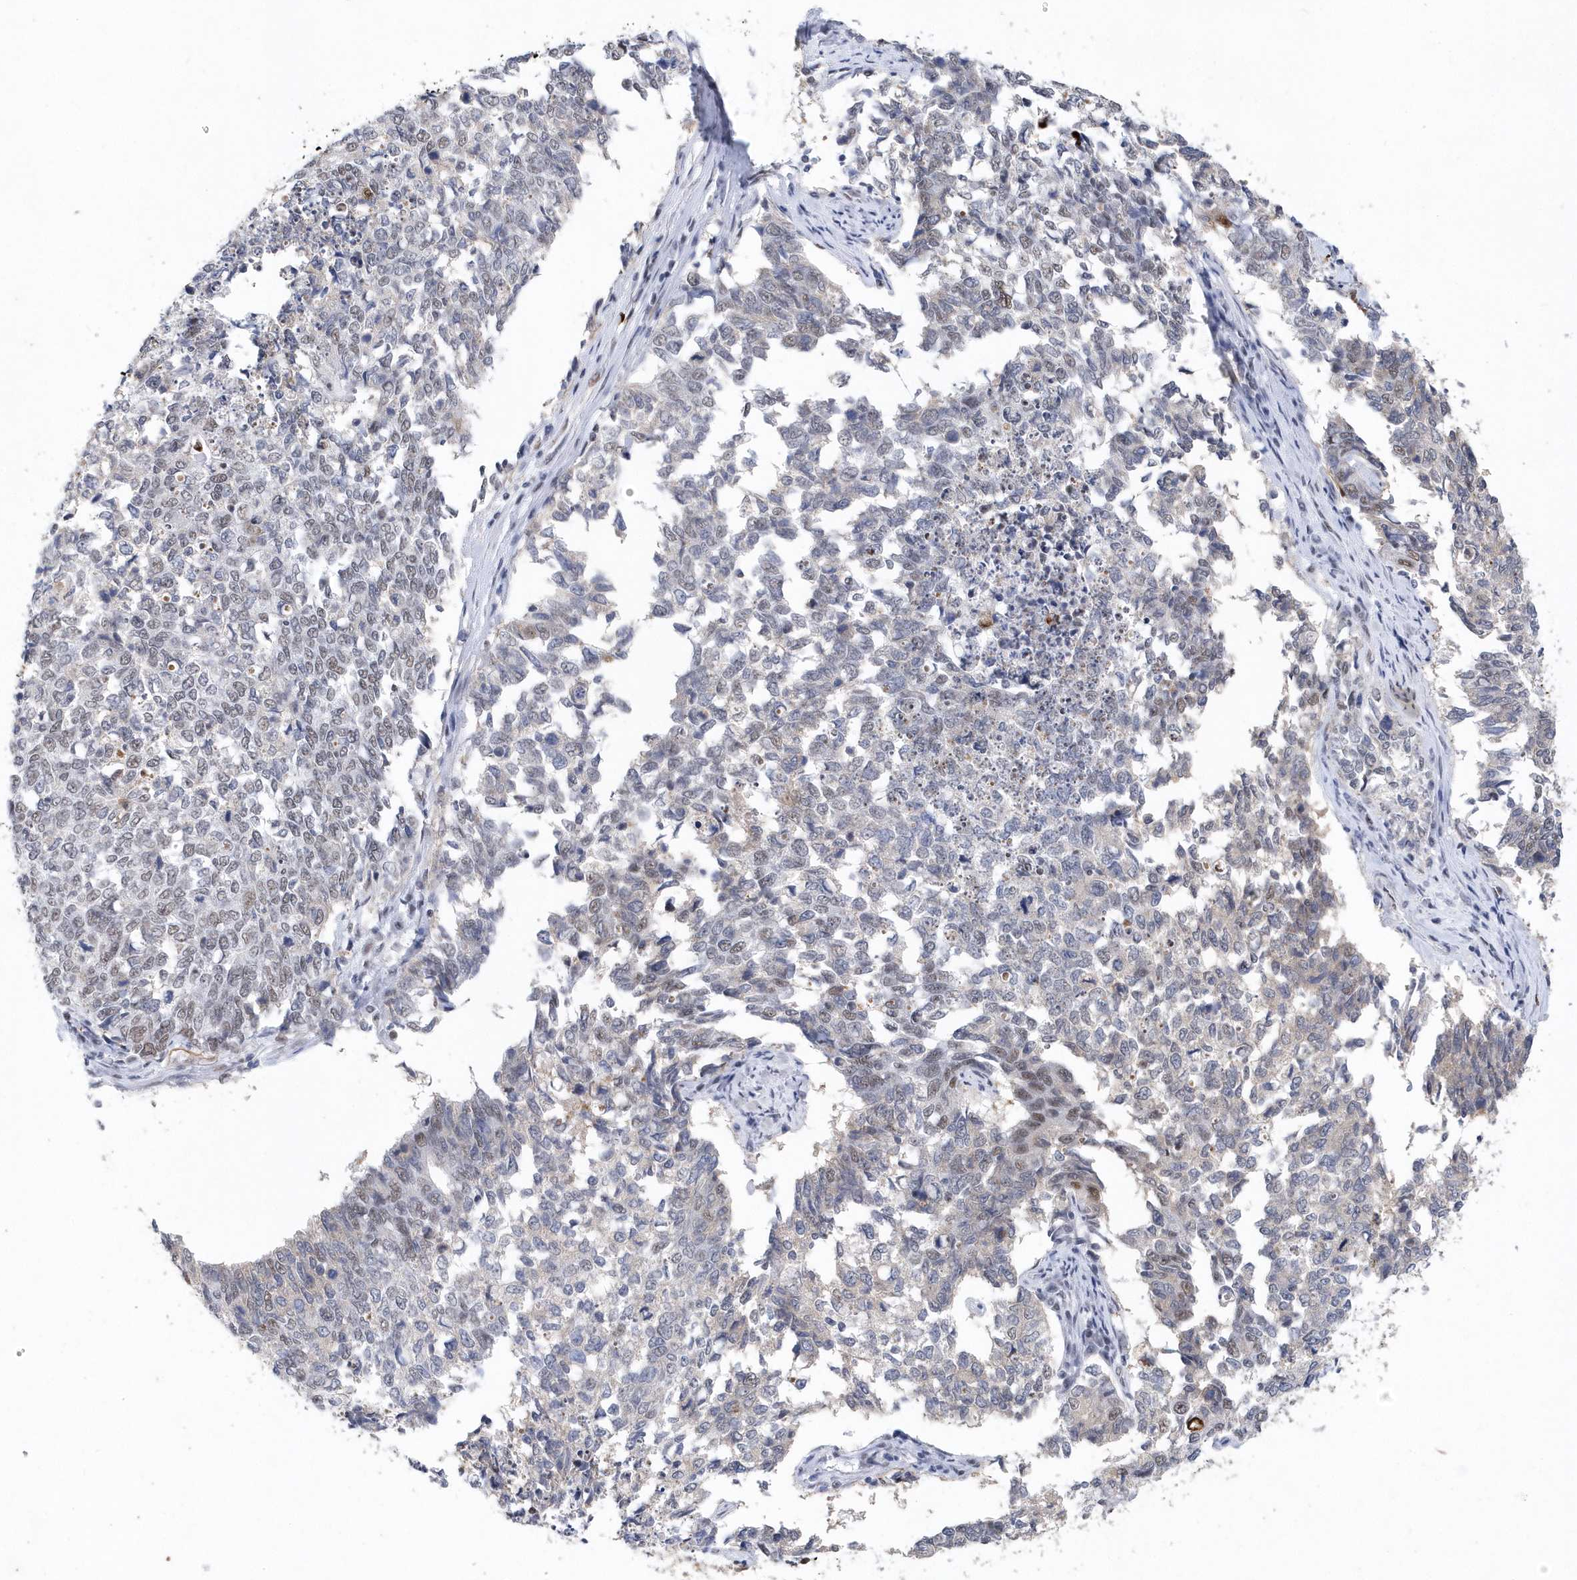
{"staining": {"intensity": "negative", "quantity": "none", "location": "none"}, "tissue": "cervical cancer", "cell_type": "Tumor cells", "image_type": "cancer", "snomed": [{"axis": "morphology", "description": "Squamous cell carcinoma, NOS"}, {"axis": "topography", "description": "Cervix"}], "caption": "The micrograph demonstrates no significant positivity in tumor cells of squamous cell carcinoma (cervical). (Brightfield microscopy of DAB (3,3'-diaminobenzidine) immunohistochemistry (IHC) at high magnification).", "gene": "RPP30", "patient": {"sex": "female", "age": 63}}